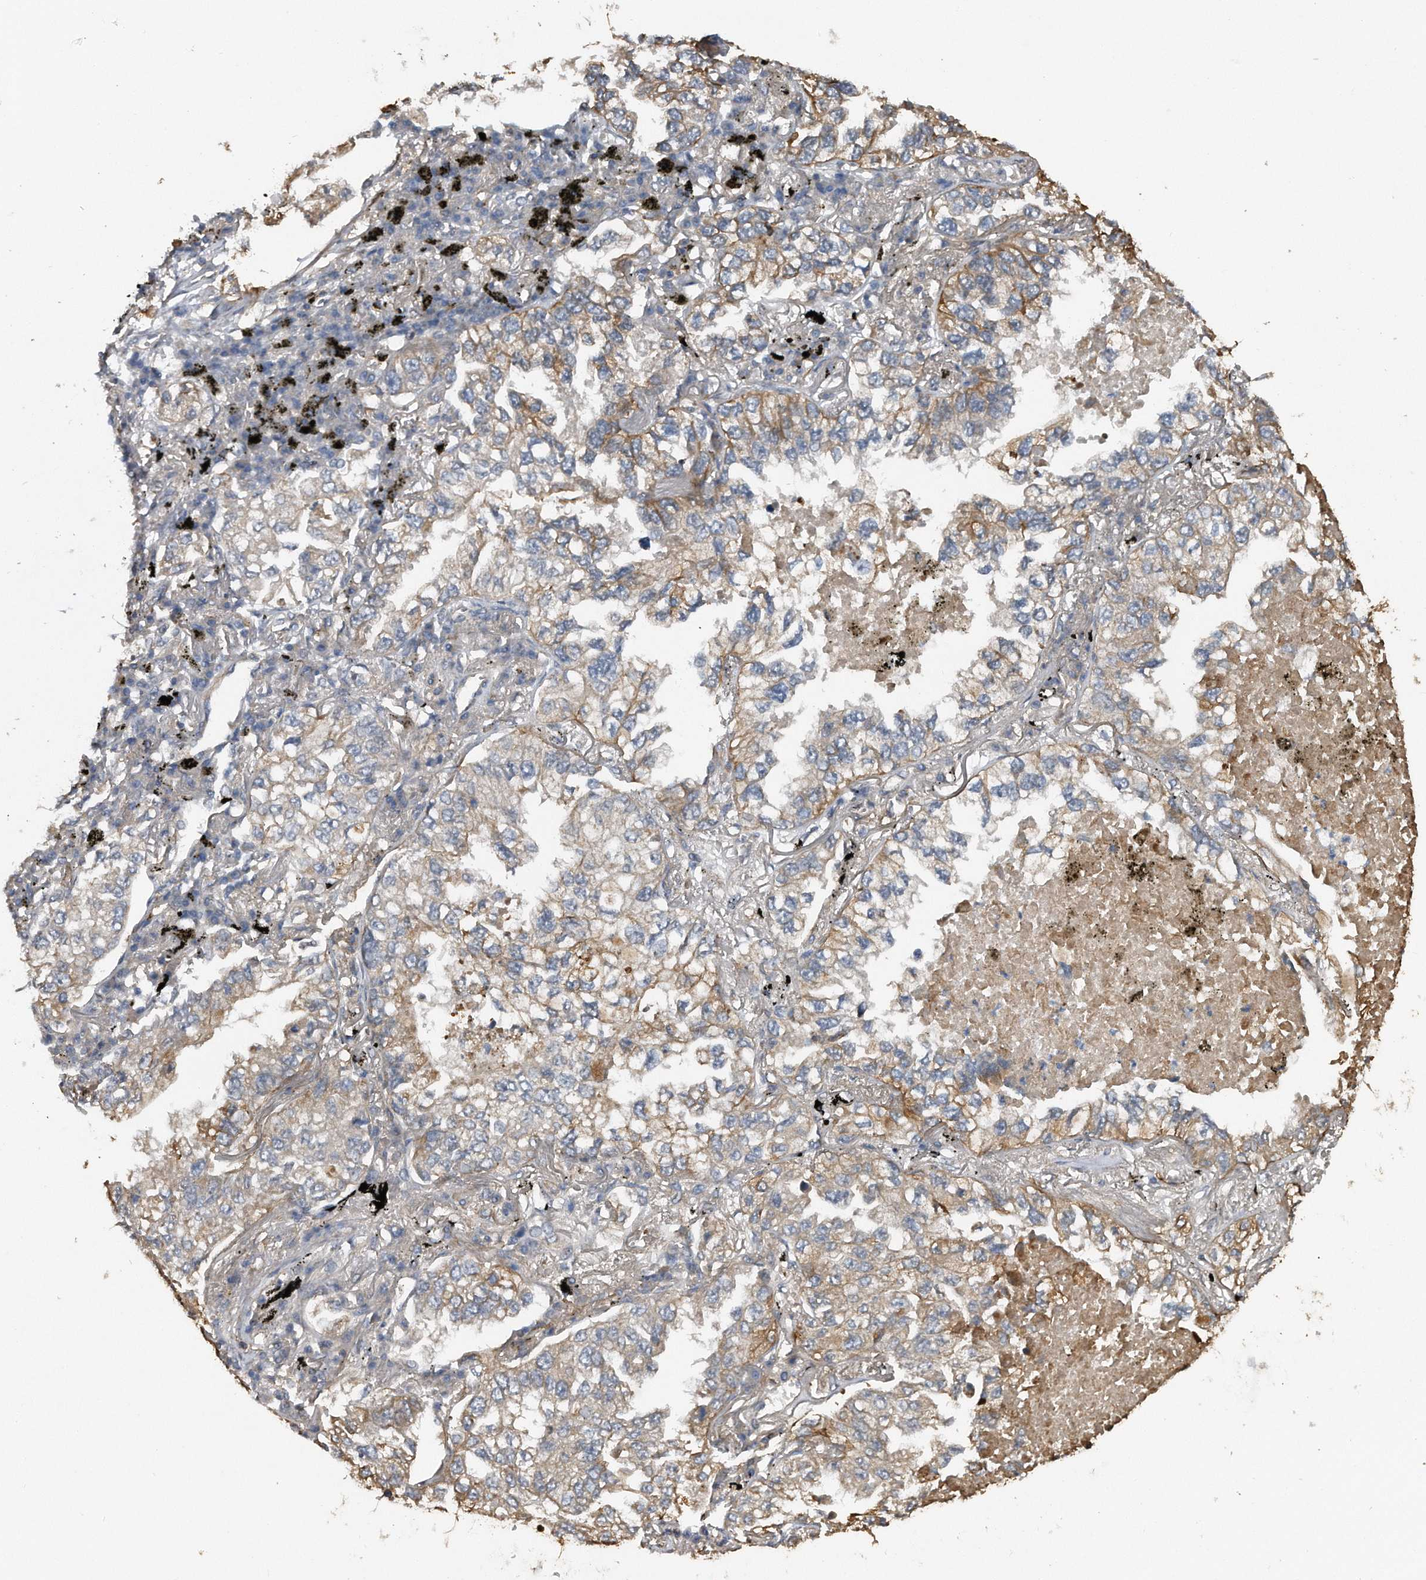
{"staining": {"intensity": "moderate", "quantity": "<25%", "location": "cytoplasmic/membranous"}, "tissue": "lung cancer", "cell_type": "Tumor cells", "image_type": "cancer", "snomed": [{"axis": "morphology", "description": "Adenocarcinoma, NOS"}, {"axis": "topography", "description": "Lung"}], "caption": "Protein expression analysis of human lung adenocarcinoma reveals moderate cytoplasmic/membranous staining in approximately <25% of tumor cells.", "gene": "KCND3", "patient": {"sex": "male", "age": 65}}